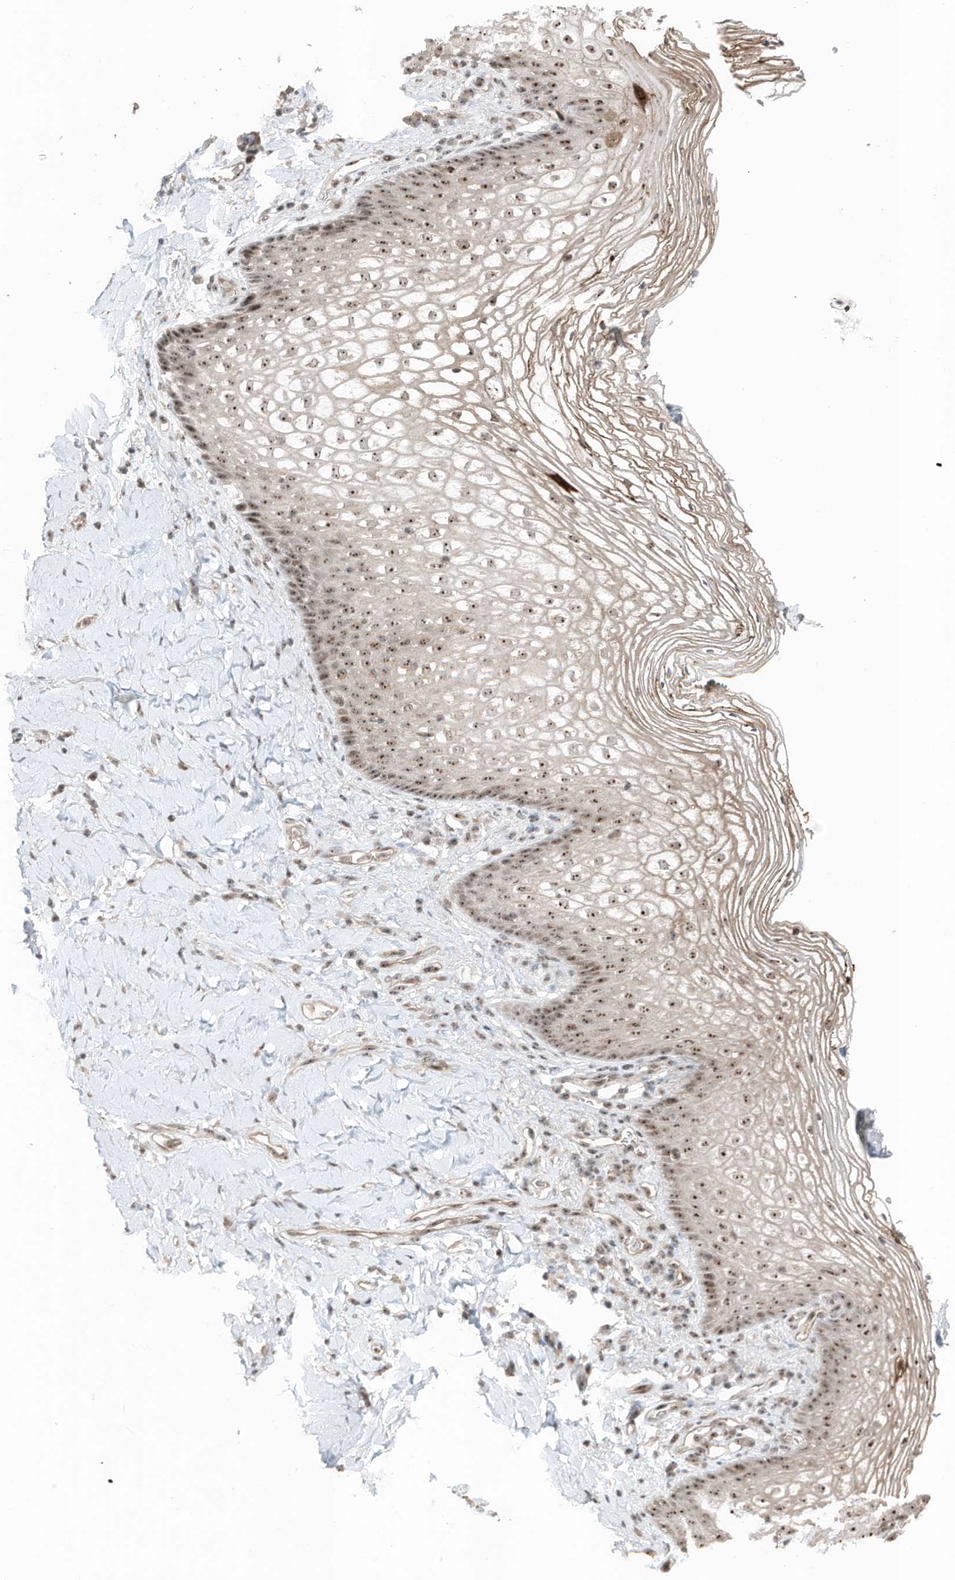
{"staining": {"intensity": "strong", "quantity": "25%-75%", "location": "nuclear"}, "tissue": "vagina", "cell_type": "Squamous epithelial cells", "image_type": "normal", "snomed": [{"axis": "morphology", "description": "Normal tissue, NOS"}, {"axis": "topography", "description": "Vagina"}], "caption": "Immunohistochemical staining of normal human vagina demonstrates high levels of strong nuclear staining in about 25%-75% of squamous epithelial cells.", "gene": "UTP3", "patient": {"sex": "female", "age": 60}}